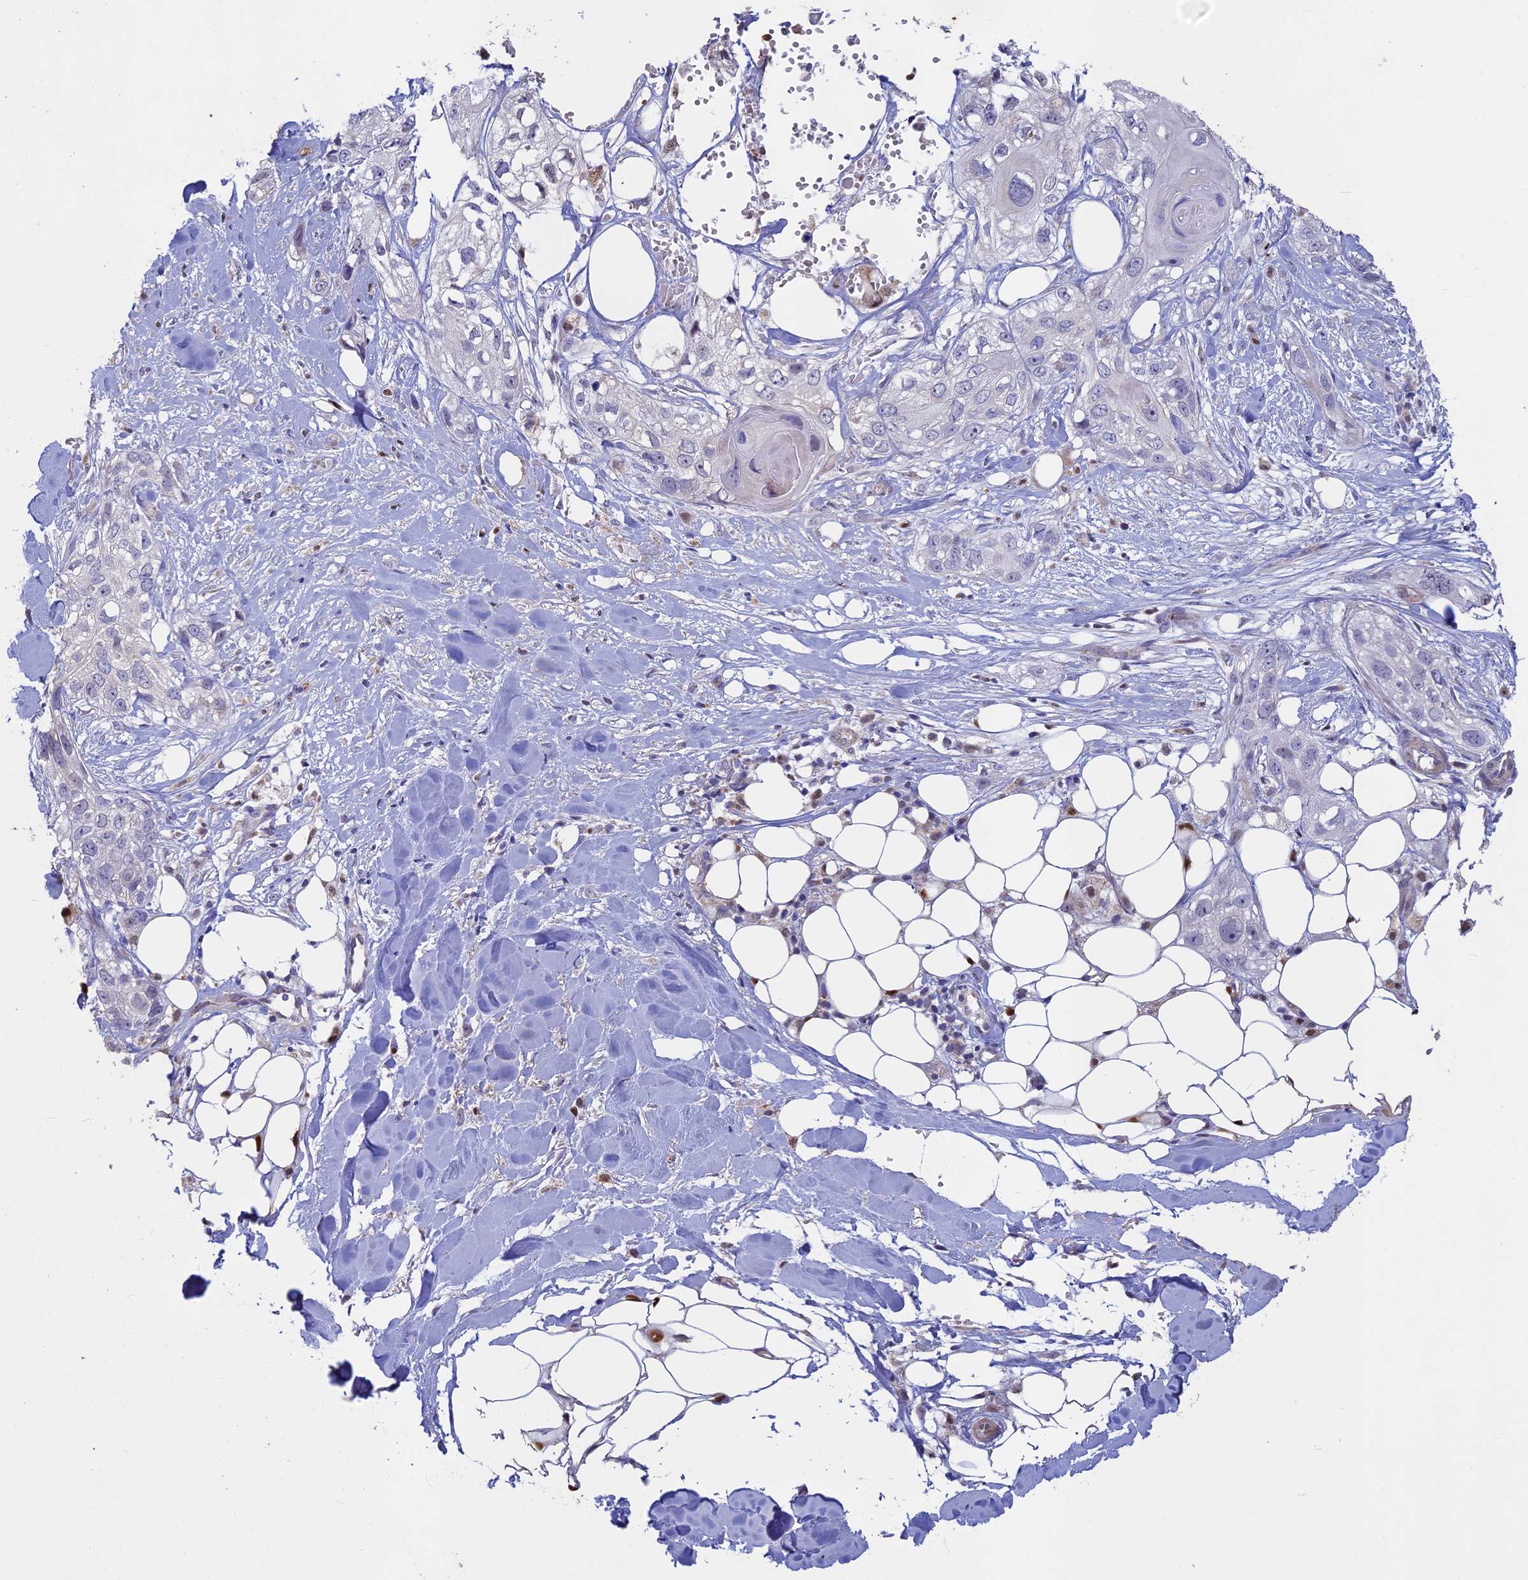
{"staining": {"intensity": "negative", "quantity": "none", "location": "none"}, "tissue": "skin cancer", "cell_type": "Tumor cells", "image_type": "cancer", "snomed": [{"axis": "morphology", "description": "Normal tissue, NOS"}, {"axis": "morphology", "description": "Squamous cell carcinoma, NOS"}, {"axis": "topography", "description": "Skin"}], "caption": "This micrograph is of skin cancer (squamous cell carcinoma) stained with immunohistochemistry to label a protein in brown with the nuclei are counter-stained blue. There is no expression in tumor cells.", "gene": "ACSS1", "patient": {"sex": "male", "age": 72}}